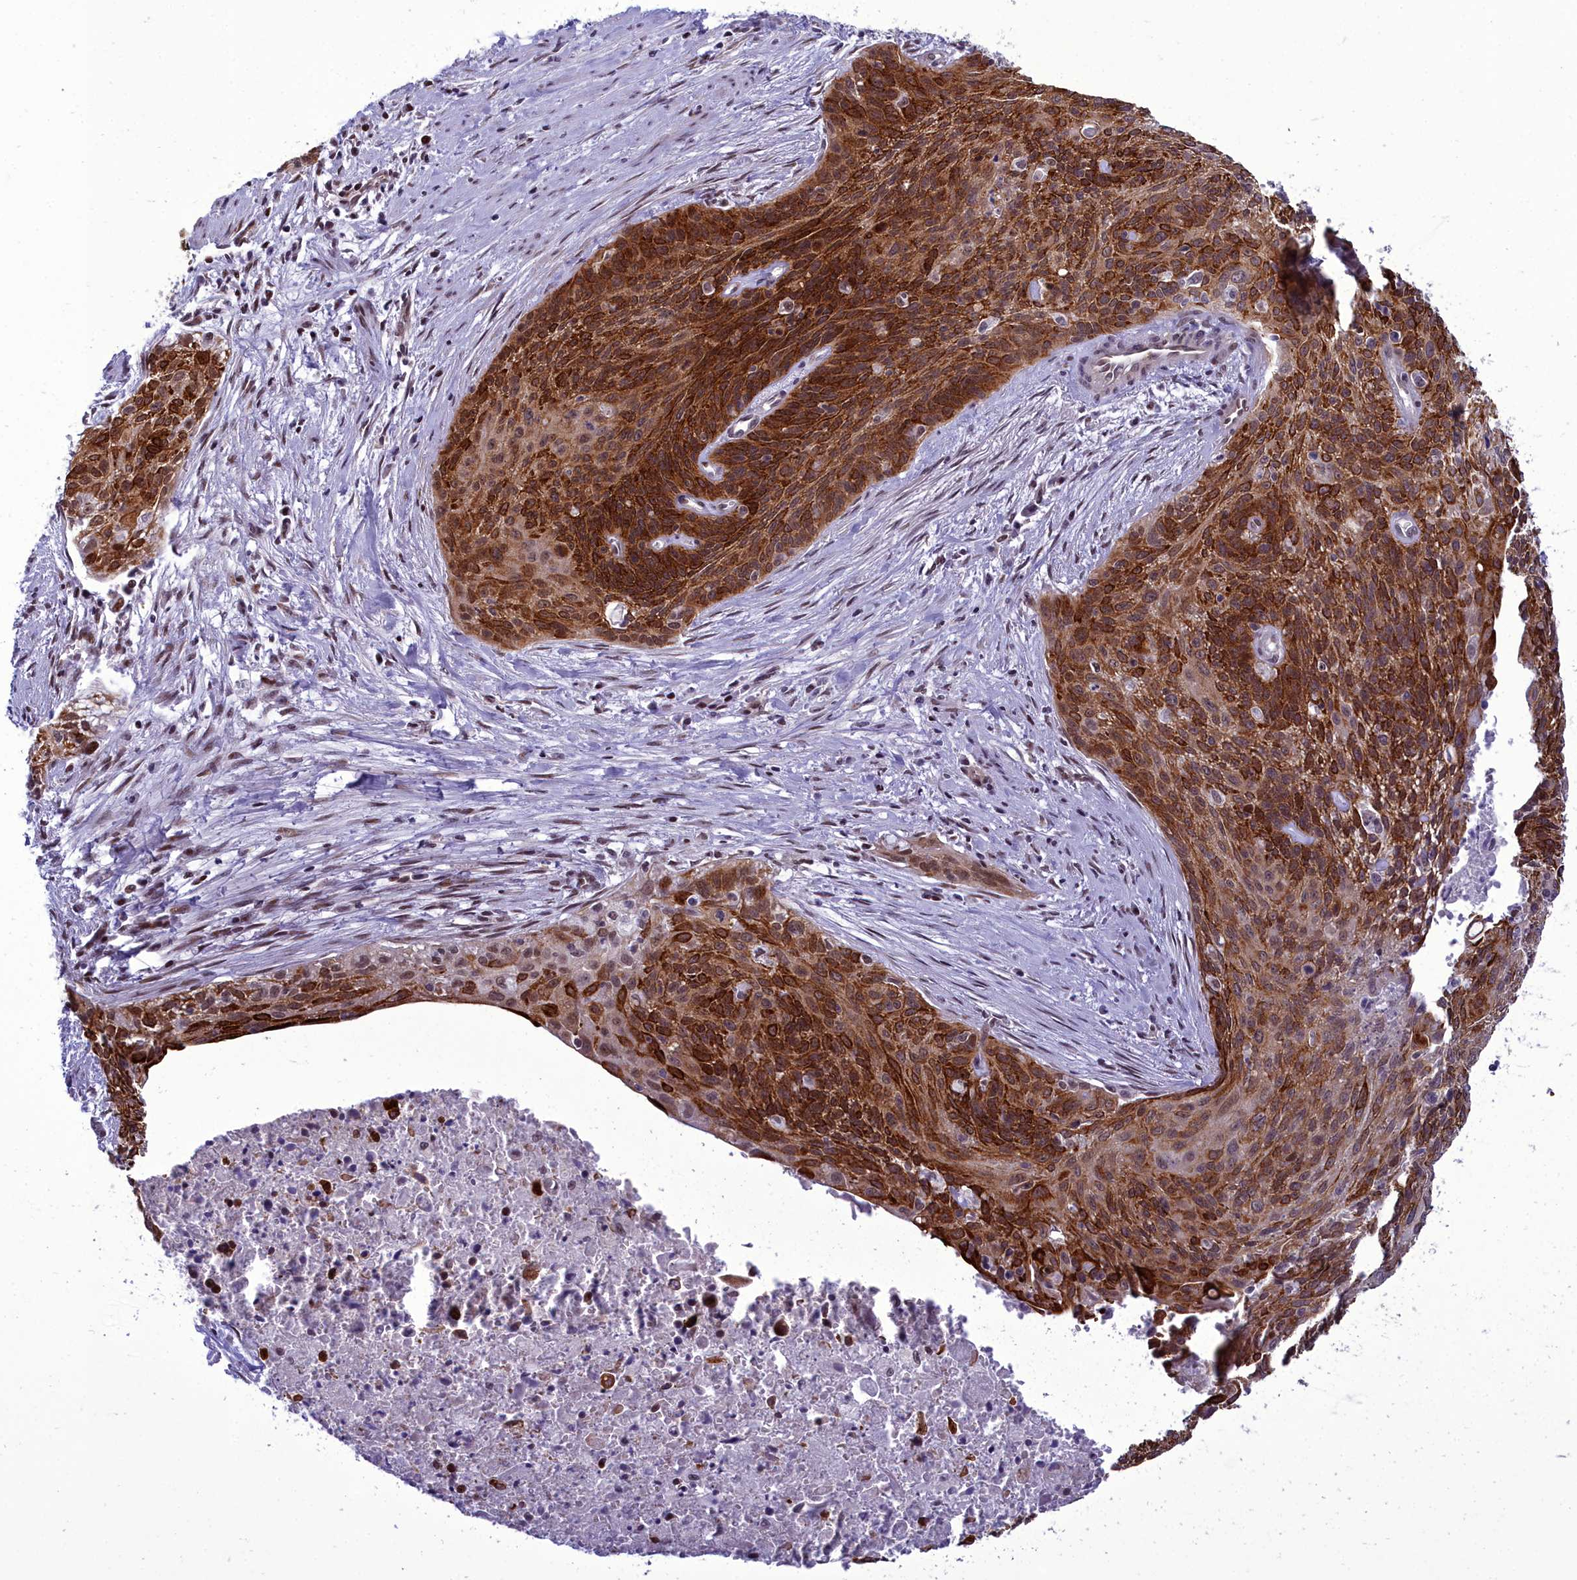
{"staining": {"intensity": "strong", "quantity": ">75%", "location": "cytoplasmic/membranous,nuclear"}, "tissue": "cervical cancer", "cell_type": "Tumor cells", "image_type": "cancer", "snomed": [{"axis": "morphology", "description": "Squamous cell carcinoma, NOS"}, {"axis": "topography", "description": "Cervix"}], "caption": "This is an image of immunohistochemistry (IHC) staining of cervical cancer (squamous cell carcinoma), which shows strong positivity in the cytoplasmic/membranous and nuclear of tumor cells.", "gene": "CEACAM19", "patient": {"sex": "female", "age": 55}}